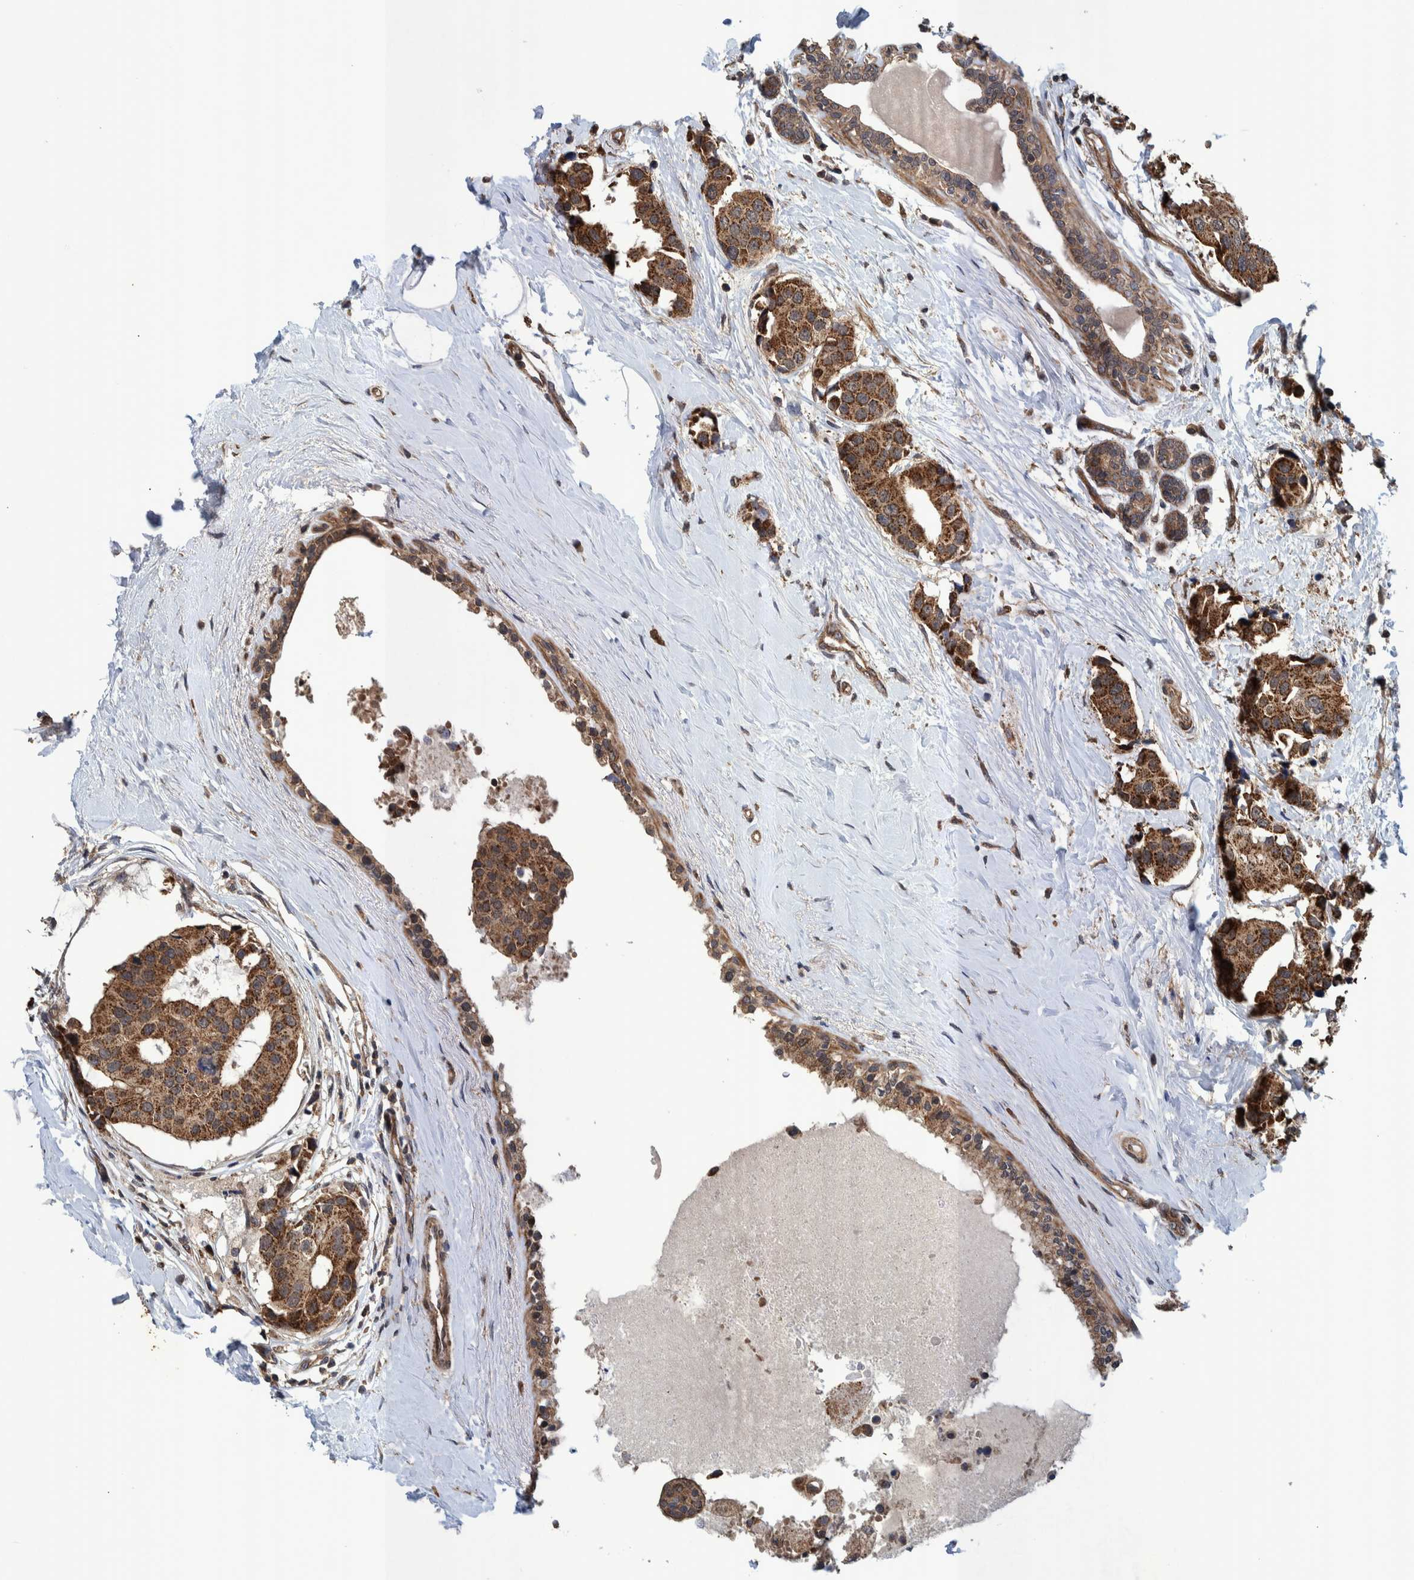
{"staining": {"intensity": "strong", "quantity": ">75%", "location": "cytoplasmic/membranous"}, "tissue": "breast cancer", "cell_type": "Tumor cells", "image_type": "cancer", "snomed": [{"axis": "morphology", "description": "Normal tissue, NOS"}, {"axis": "morphology", "description": "Duct carcinoma"}, {"axis": "topography", "description": "Breast"}], "caption": "Protein expression analysis of human breast cancer reveals strong cytoplasmic/membranous staining in about >75% of tumor cells.", "gene": "MRPS7", "patient": {"sex": "female", "age": 39}}